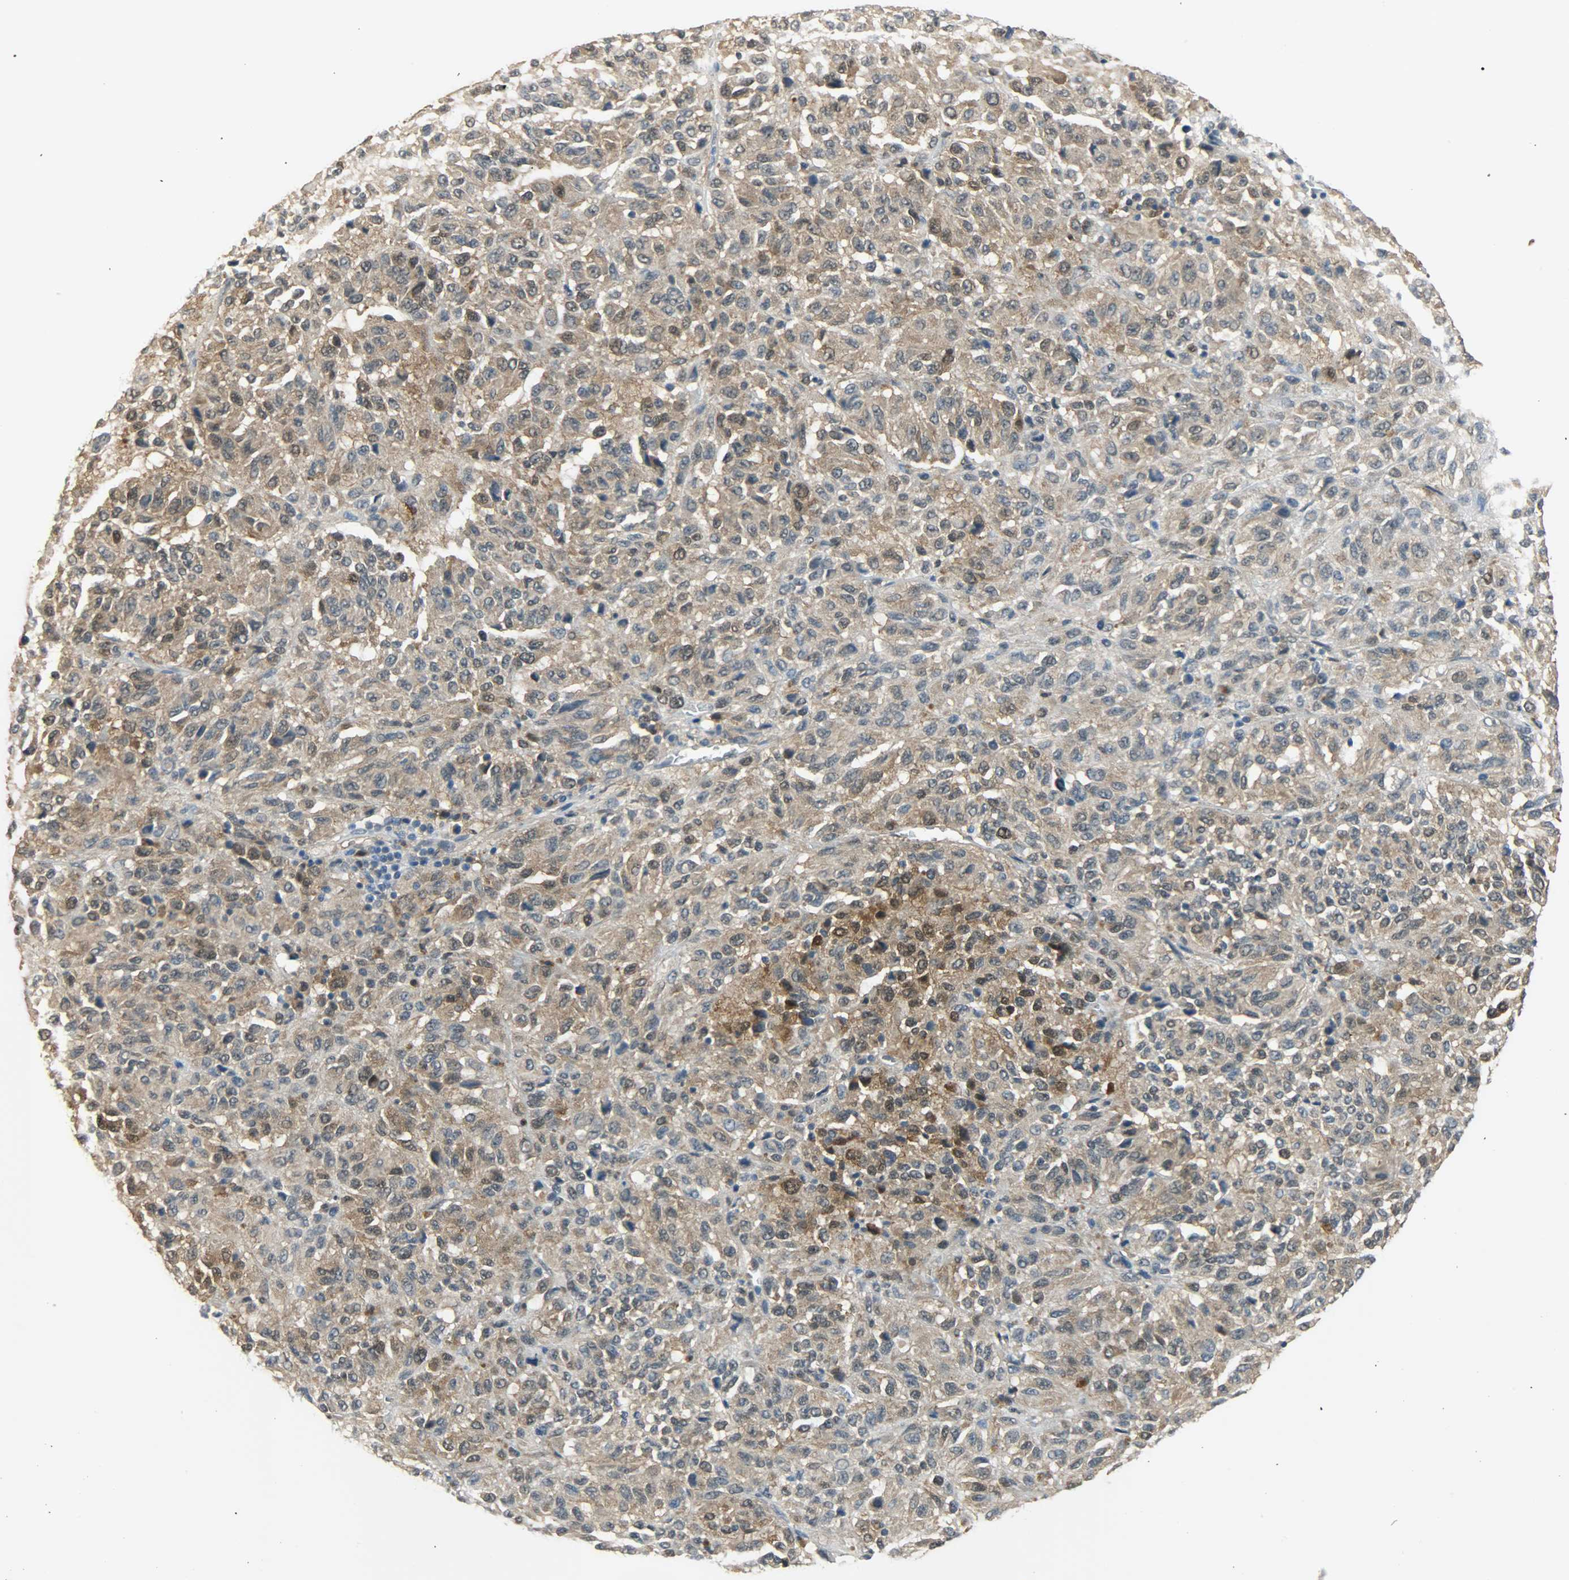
{"staining": {"intensity": "moderate", "quantity": ">75%", "location": "cytoplasmic/membranous,nuclear"}, "tissue": "melanoma", "cell_type": "Tumor cells", "image_type": "cancer", "snomed": [{"axis": "morphology", "description": "Malignant melanoma, Metastatic site"}, {"axis": "topography", "description": "Lung"}], "caption": "A brown stain labels moderate cytoplasmic/membranous and nuclear positivity of a protein in melanoma tumor cells.", "gene": "EIF4EBP1", "patient": {"sex": "male", "age": 64}}